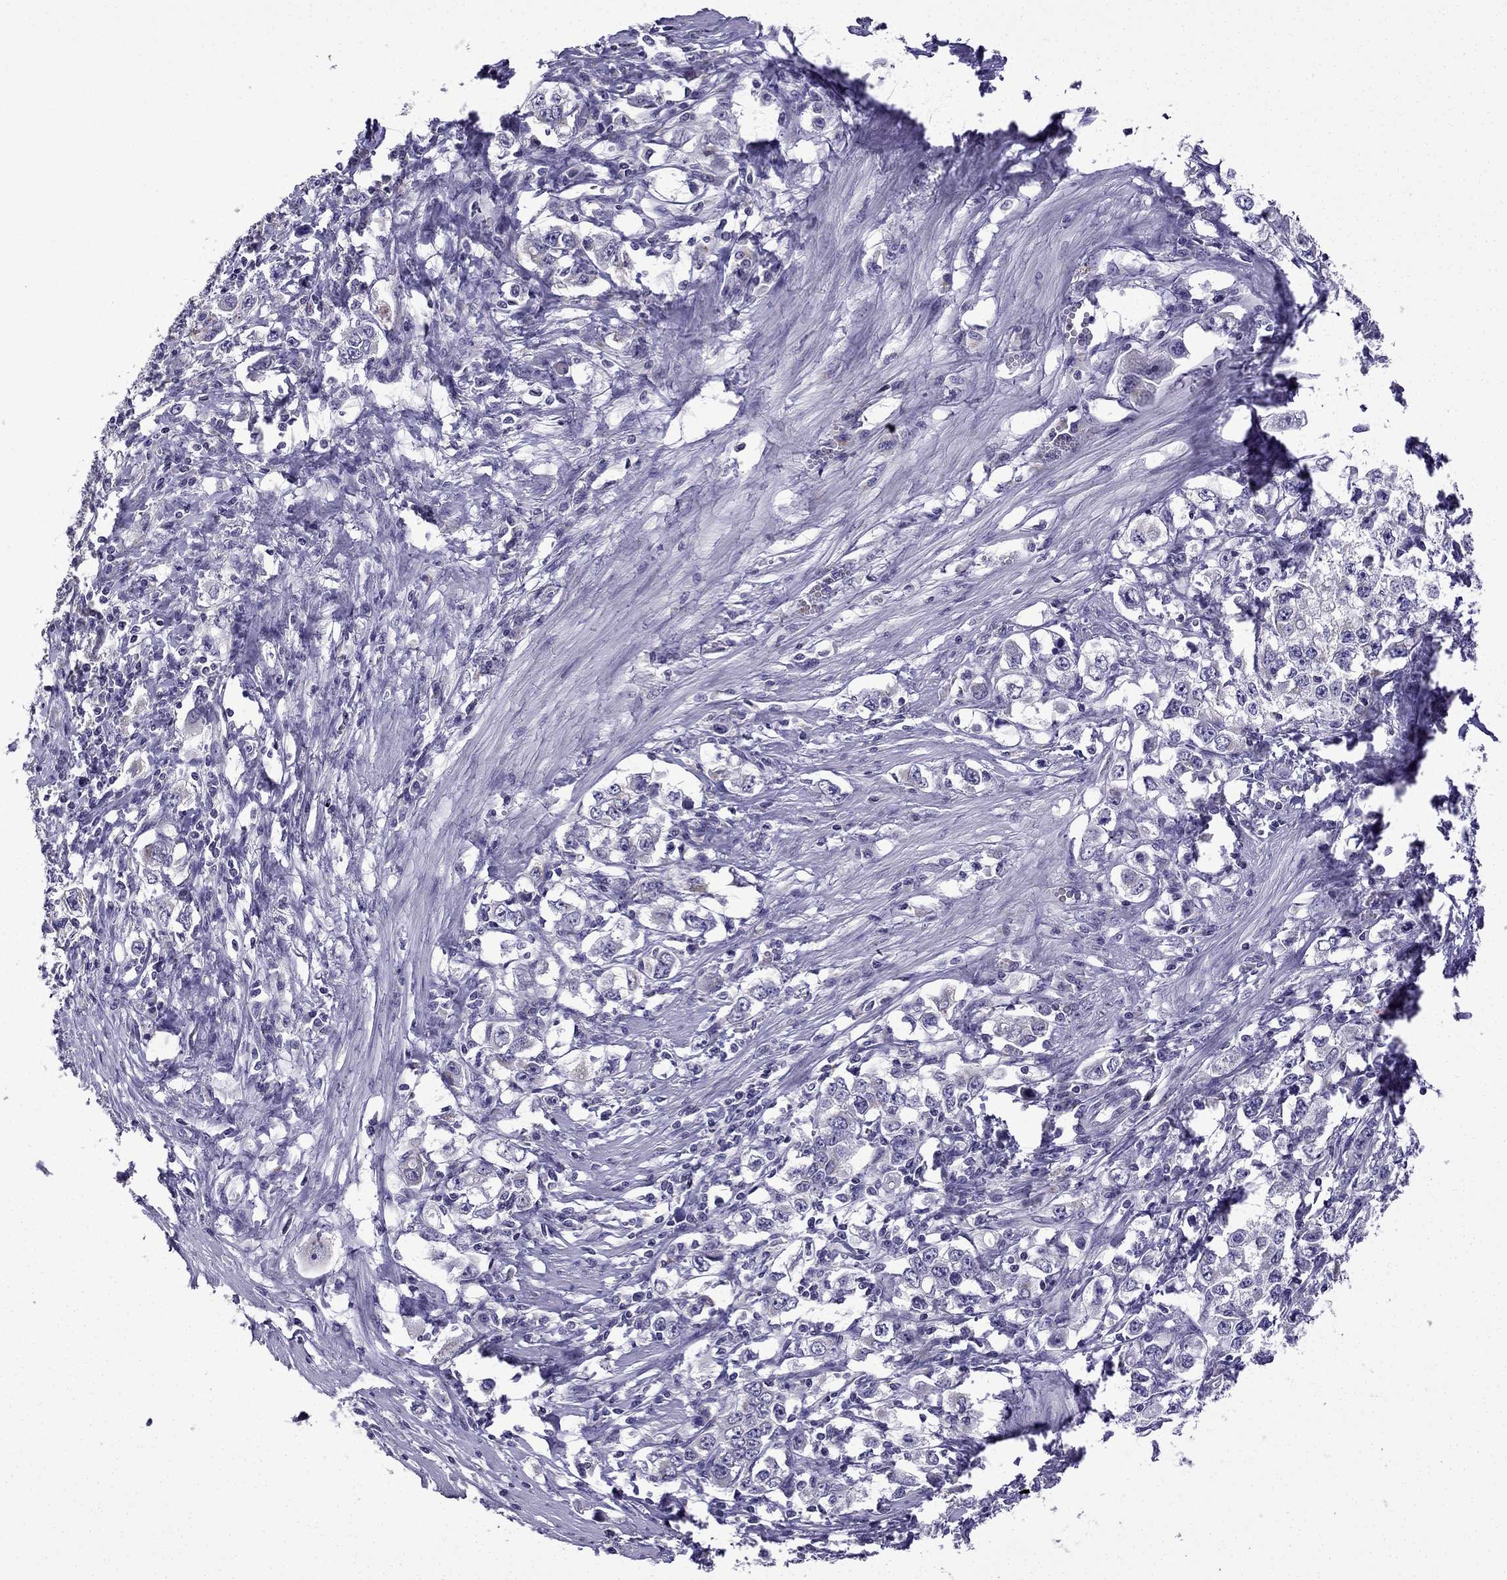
{"staining": {"intensity": "negative", "quantity": "none", "location": "none"}, "tissue": "stomach cancer", "cell_type": "Tumor cells", "image_type": "cancer", "snomed": [{"axis": "morphology", "description": "Adenocarcinoma, NOS"}, {"axis": "topography", "description": "Stomach, lower"}], "caption": "This is a photomicrograph of IHC staining of stomach cancer (adenocarcinoma), which shows no expression in tumor cells.", "gene": "TTN", "patient": {"sex": "female", "age": 72}}